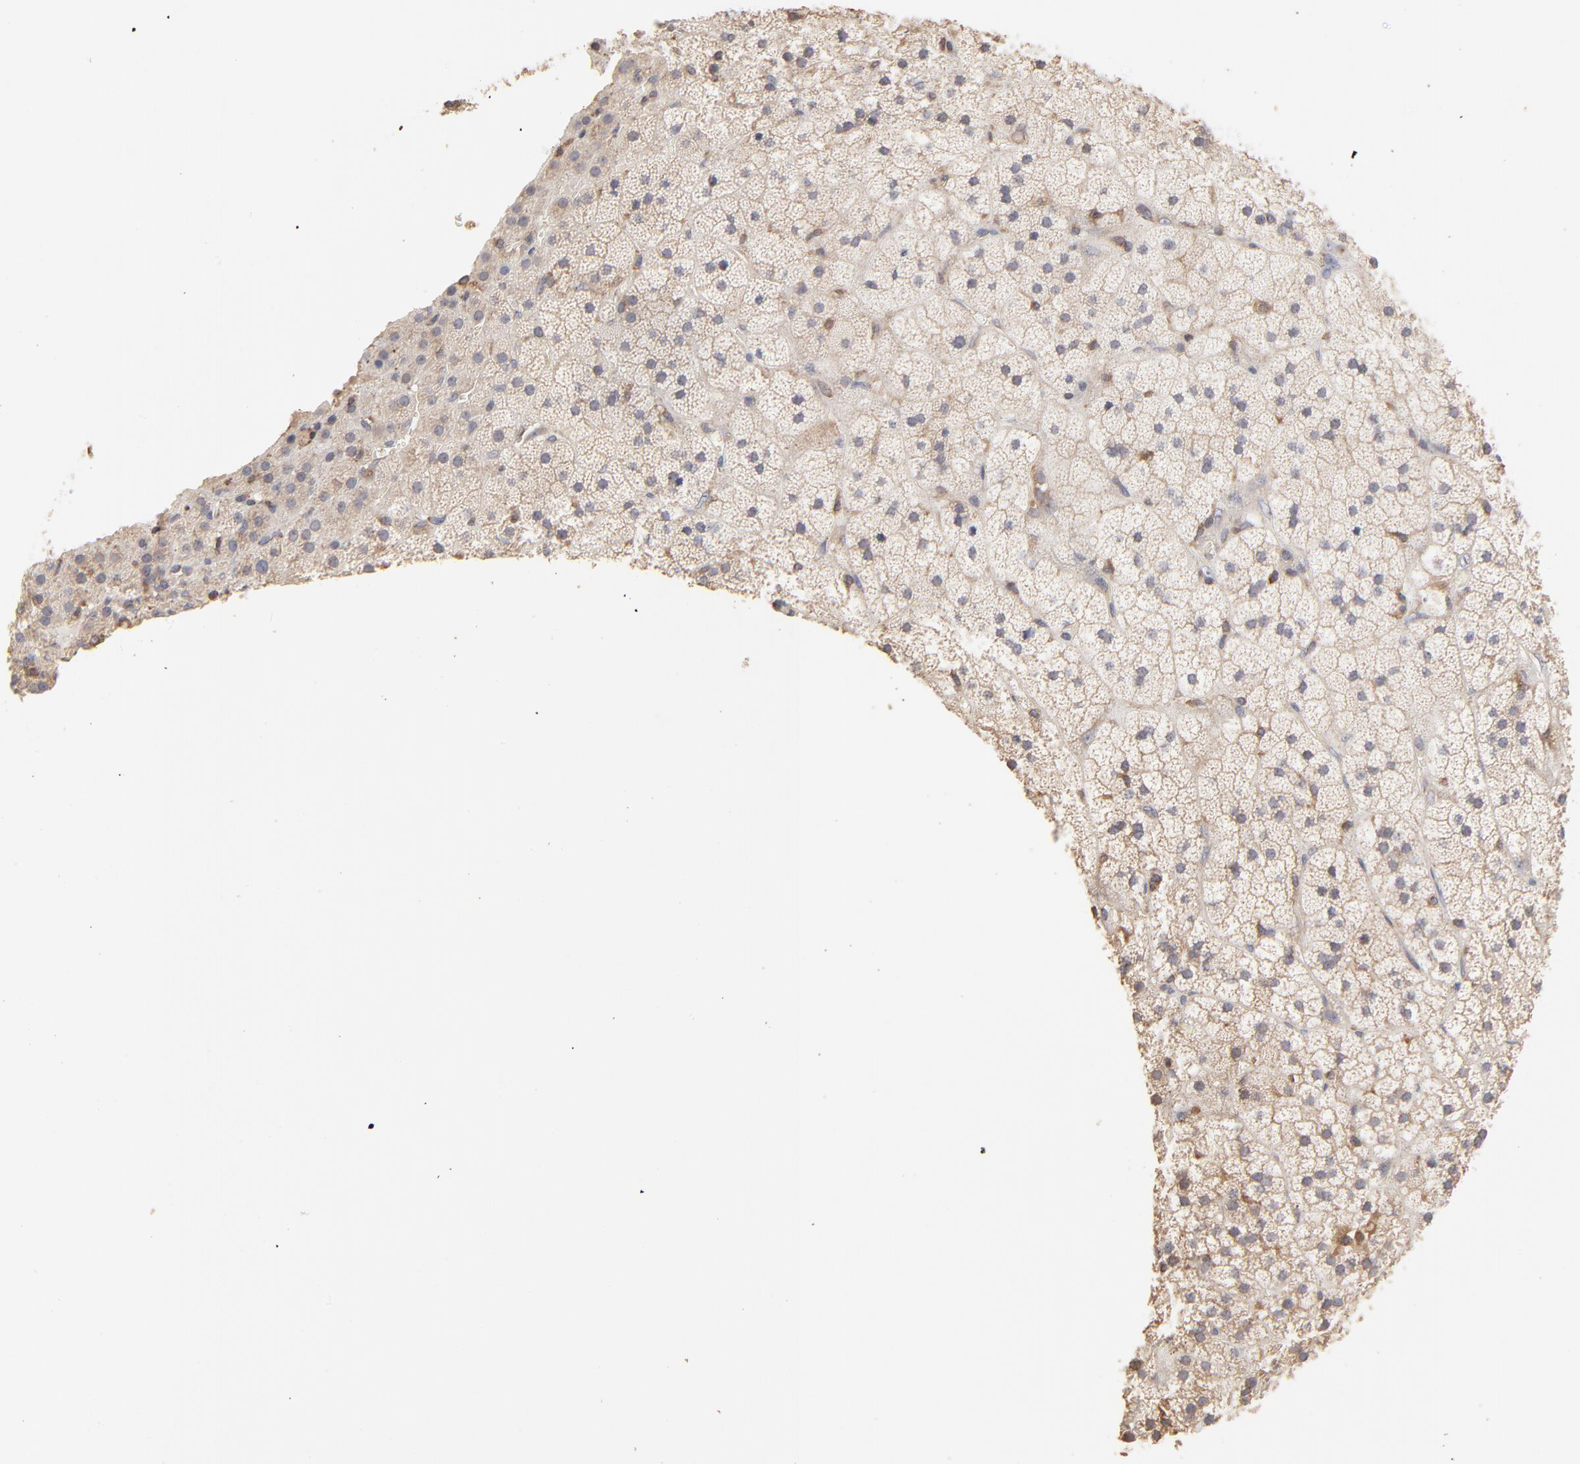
{"staining": {"intensity": "weak", "quantity": "25%-75%", "location": "cytoplasmic/membranous"}, "tissue": "adrenal gland", "cell_type": "Glandular cells", "image_type": "normal", "snomed": [{"axis": "morphology", "description": "Normal tissue, NOS"}, {"axis": "topography", "description": "Adrenal gland"}], "caption": "About 25%-75% of glandular cells in benign human adrenal gland show weak cytoplasmic/membranous protein expression as visualized by brown immunohistochemical staining.", "gene": "RNF213", "patient": {"sex": "male", "age": 35}}